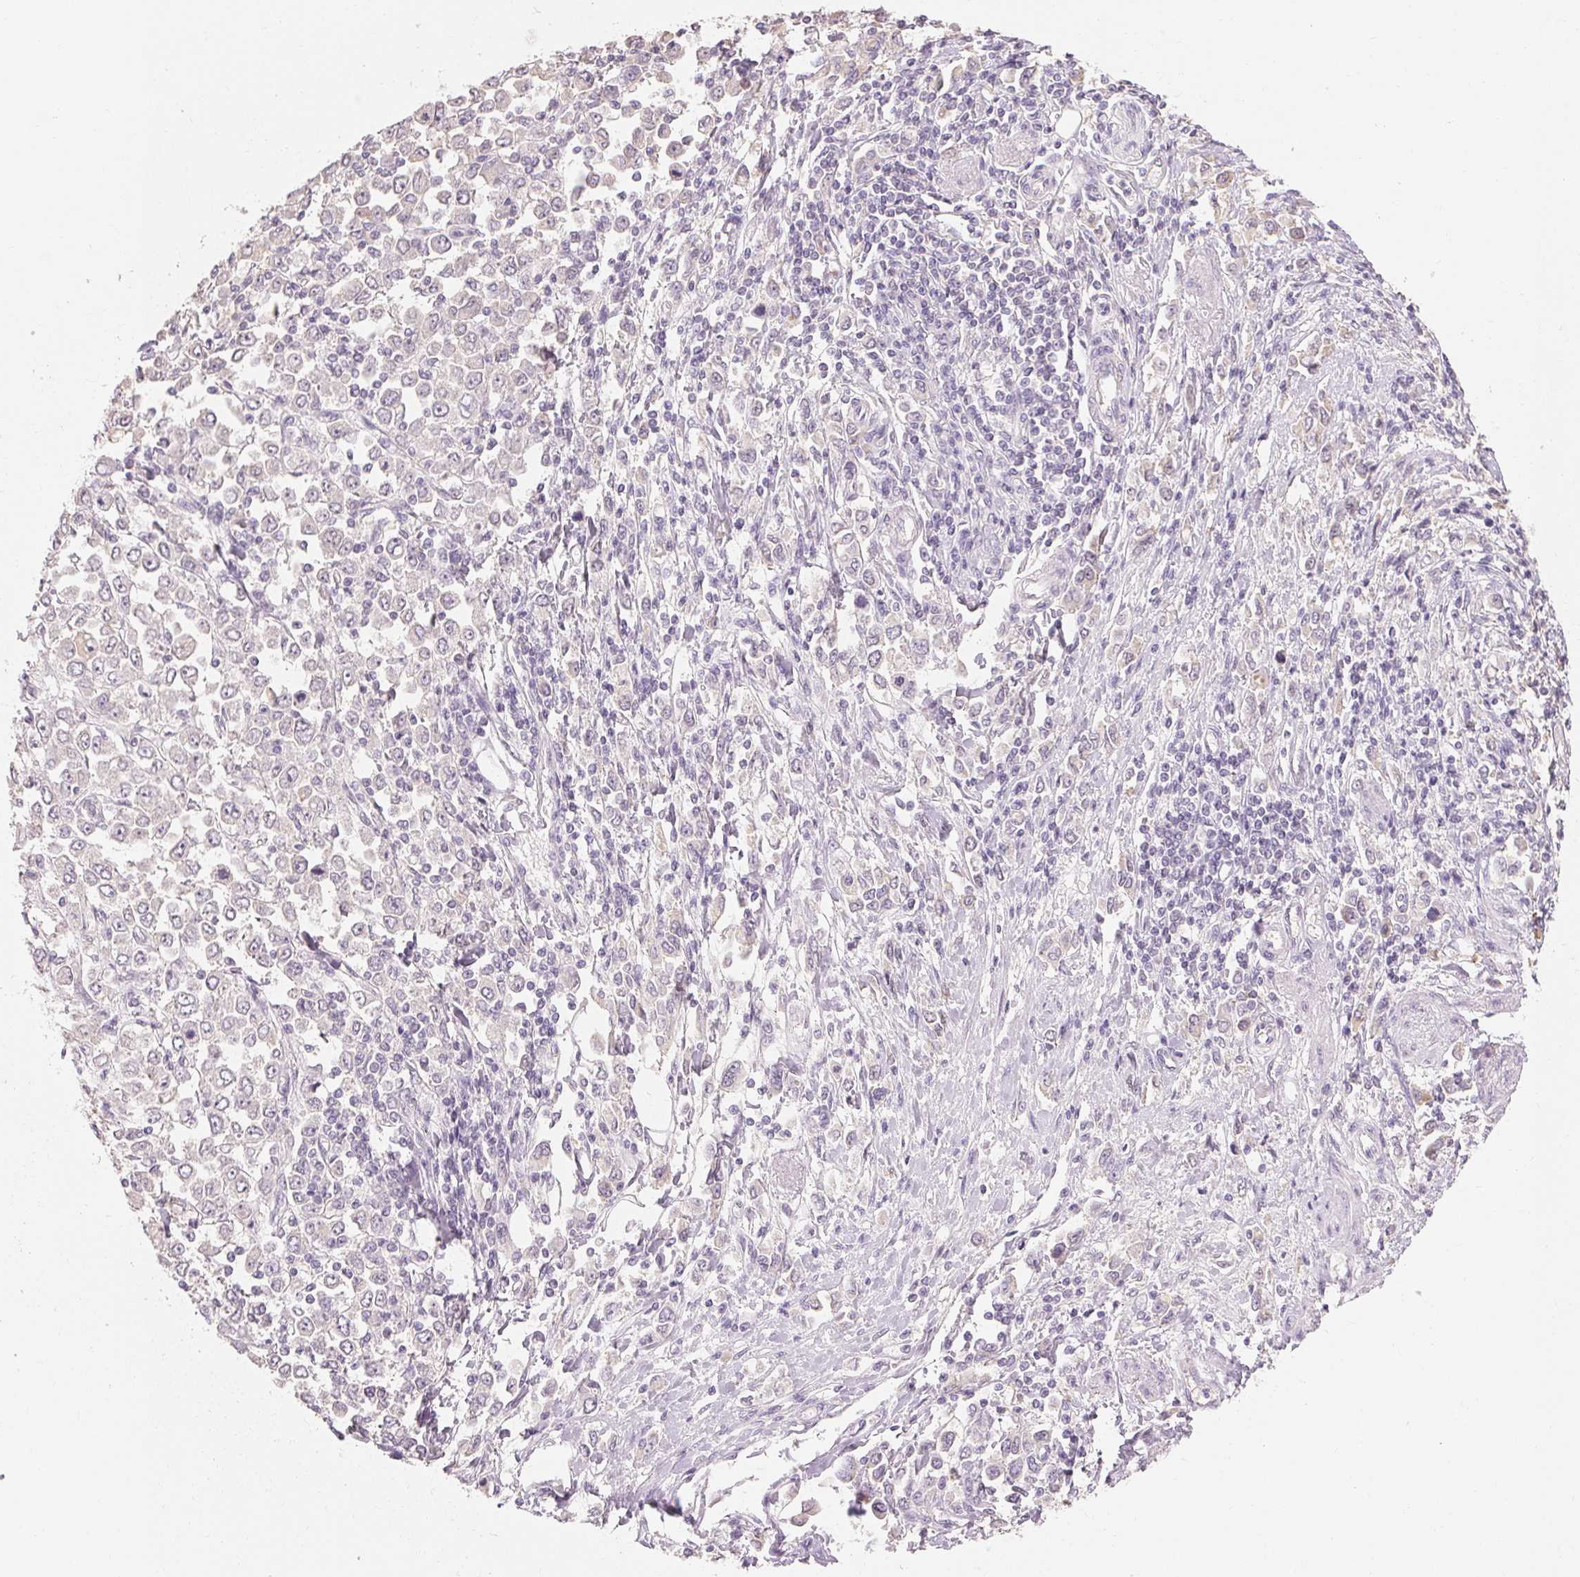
{"staining": {"intensity": "negative", "quantity": "none", "location": "none"}, "tissue": "stomach cancer", "cell_type": "Tumor cells", "image_type": "cancer", "snomed": [{"axis": "morphology", "description": "Adenocarcinoma, NOS"}, {"axis": "topography", "description": "Stomach, upper"}], "caption": "Image shows no protein staining in tumor cells of stomach cancer (adenocarcinoma) tissue.", "gene": "MAP7D2", "patient": {"sex": "male", "age": 70}}